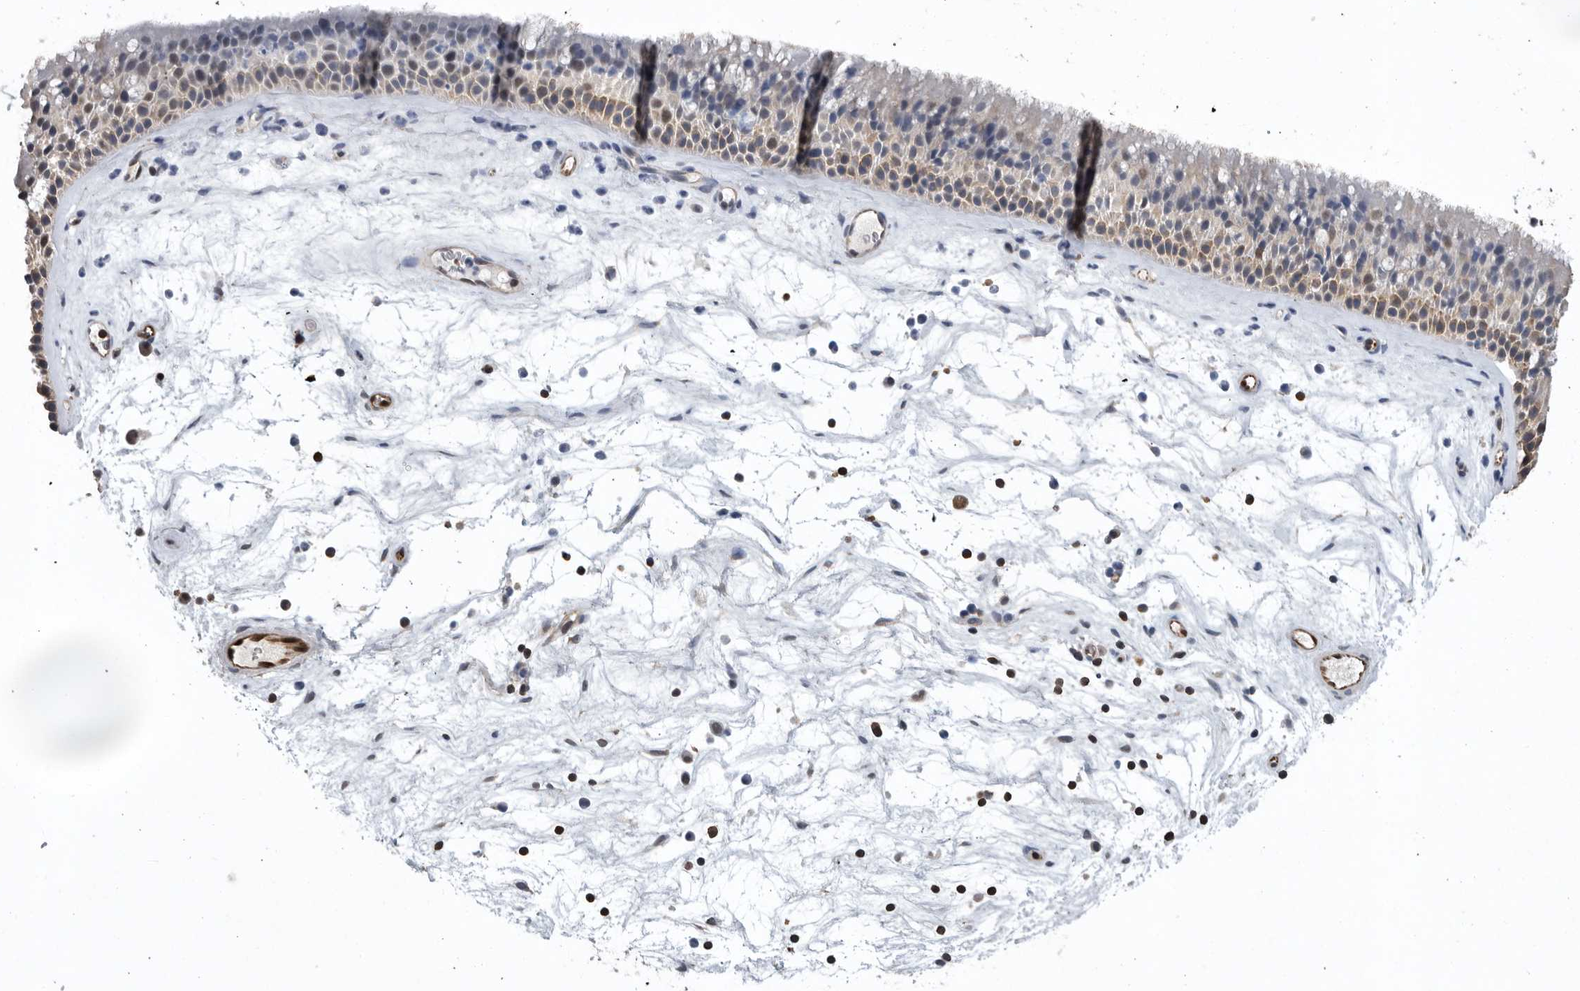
{"staining": {"intensity": "moderate", "quantity": "<25%", "location": "cytoplasmic/membranous,nuclear"}, "tissue": "nasopharynx", "cell_type": "Respiratory epithelial cells", "image_type": "normal", "snomed": [{"axis": "morphology", "description": "Normal tissue, NOS"}, {"axis": "topography", "description": "Nasopharynx"}], "caption": "Nasopharynx stained for a protein exhibits moderate cytoplasmic/membranous,nuclear positivity in respiratory epithelial cells. The staining is performed using DAB (3,3'-diaminobenzidine) brown chromogen to label protein expression. The nuclei are counter-stained blue using hematoxylin.", "gene": "PDCD4", "patient": {"sex": "male", "age": 64}}